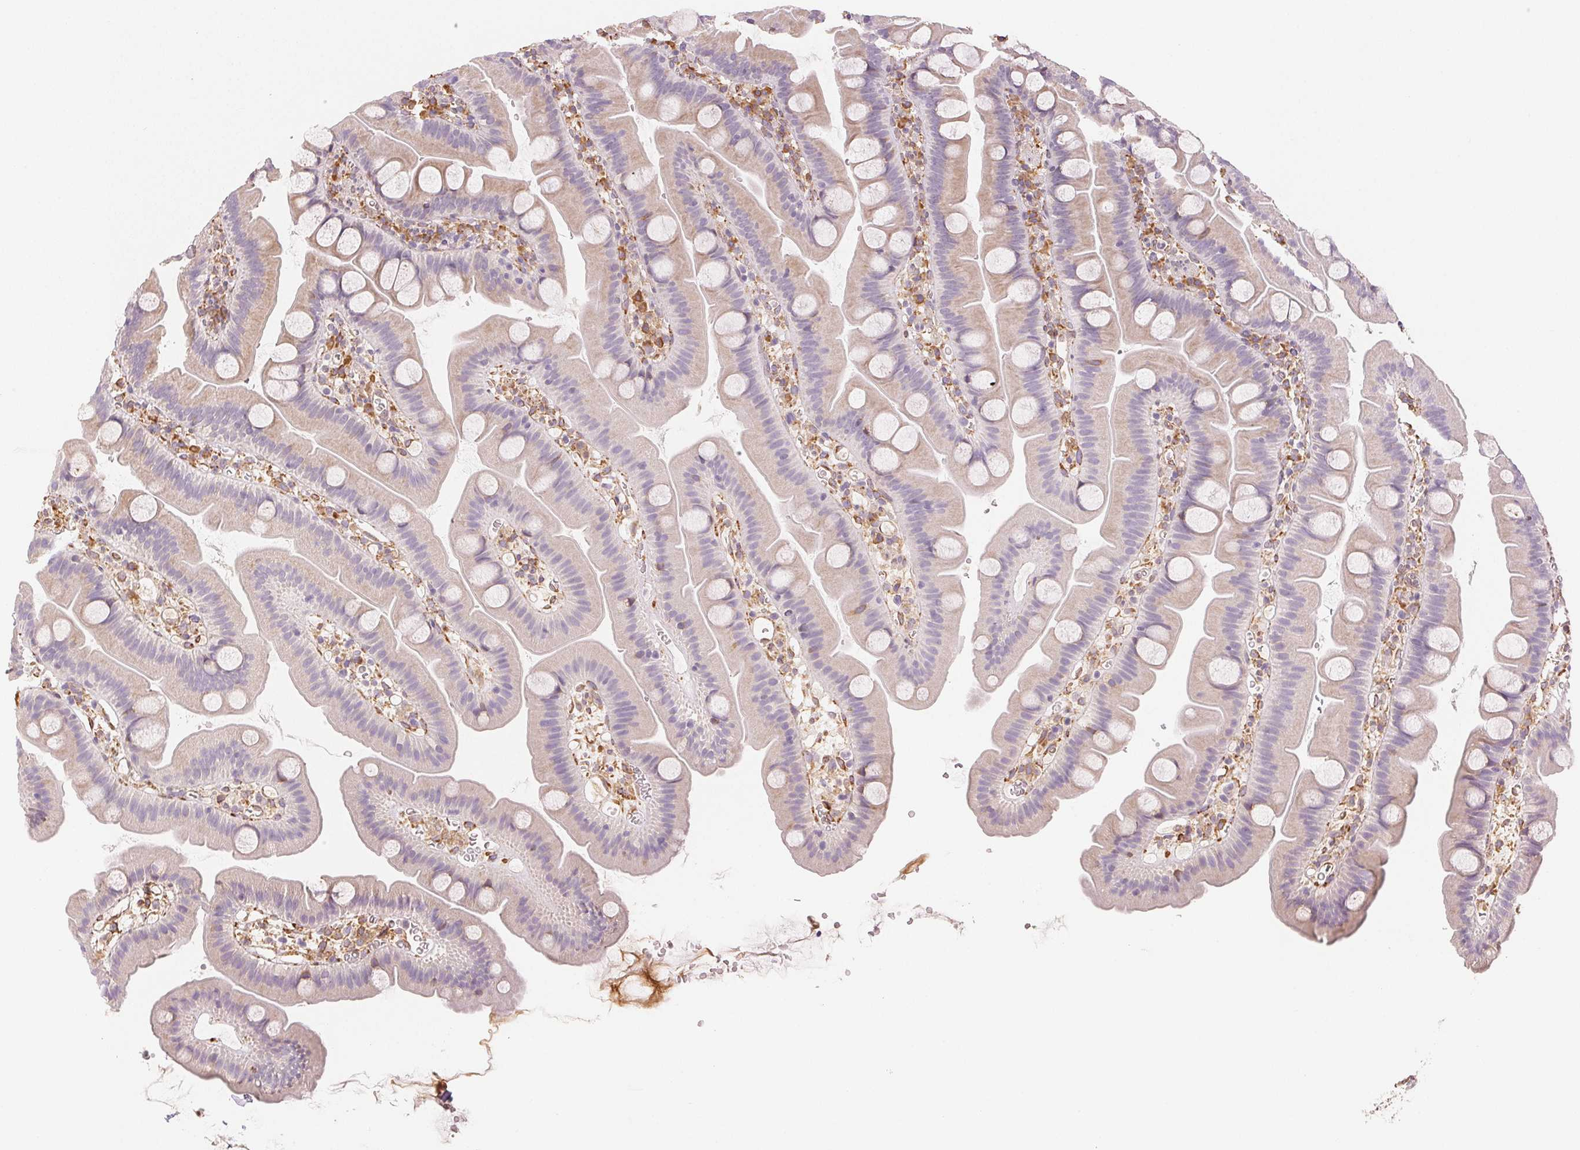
{"staining": {"intensity": "moderate", "quantity": "25%-75%", "location": "cytoplasmic/membranous"}, "tissue": "small intestine", "cell_type": "Glandular cells", "image_type": "normal", "snomed": [{"axis": "morphology", "description": "Normal tissue, NOS"}, {"axis": "topography", "description": "Small intestine"}], "caption": "Immunohistochemical staining of unremarkable human small intestine demonstrates 25%-75% levels of moderate cytoplasmic/membranous protein expression in approximately 25%-75% of glandular cells.", "gene": "RCN3", "patient": {"sex": "female", "age": 68}}